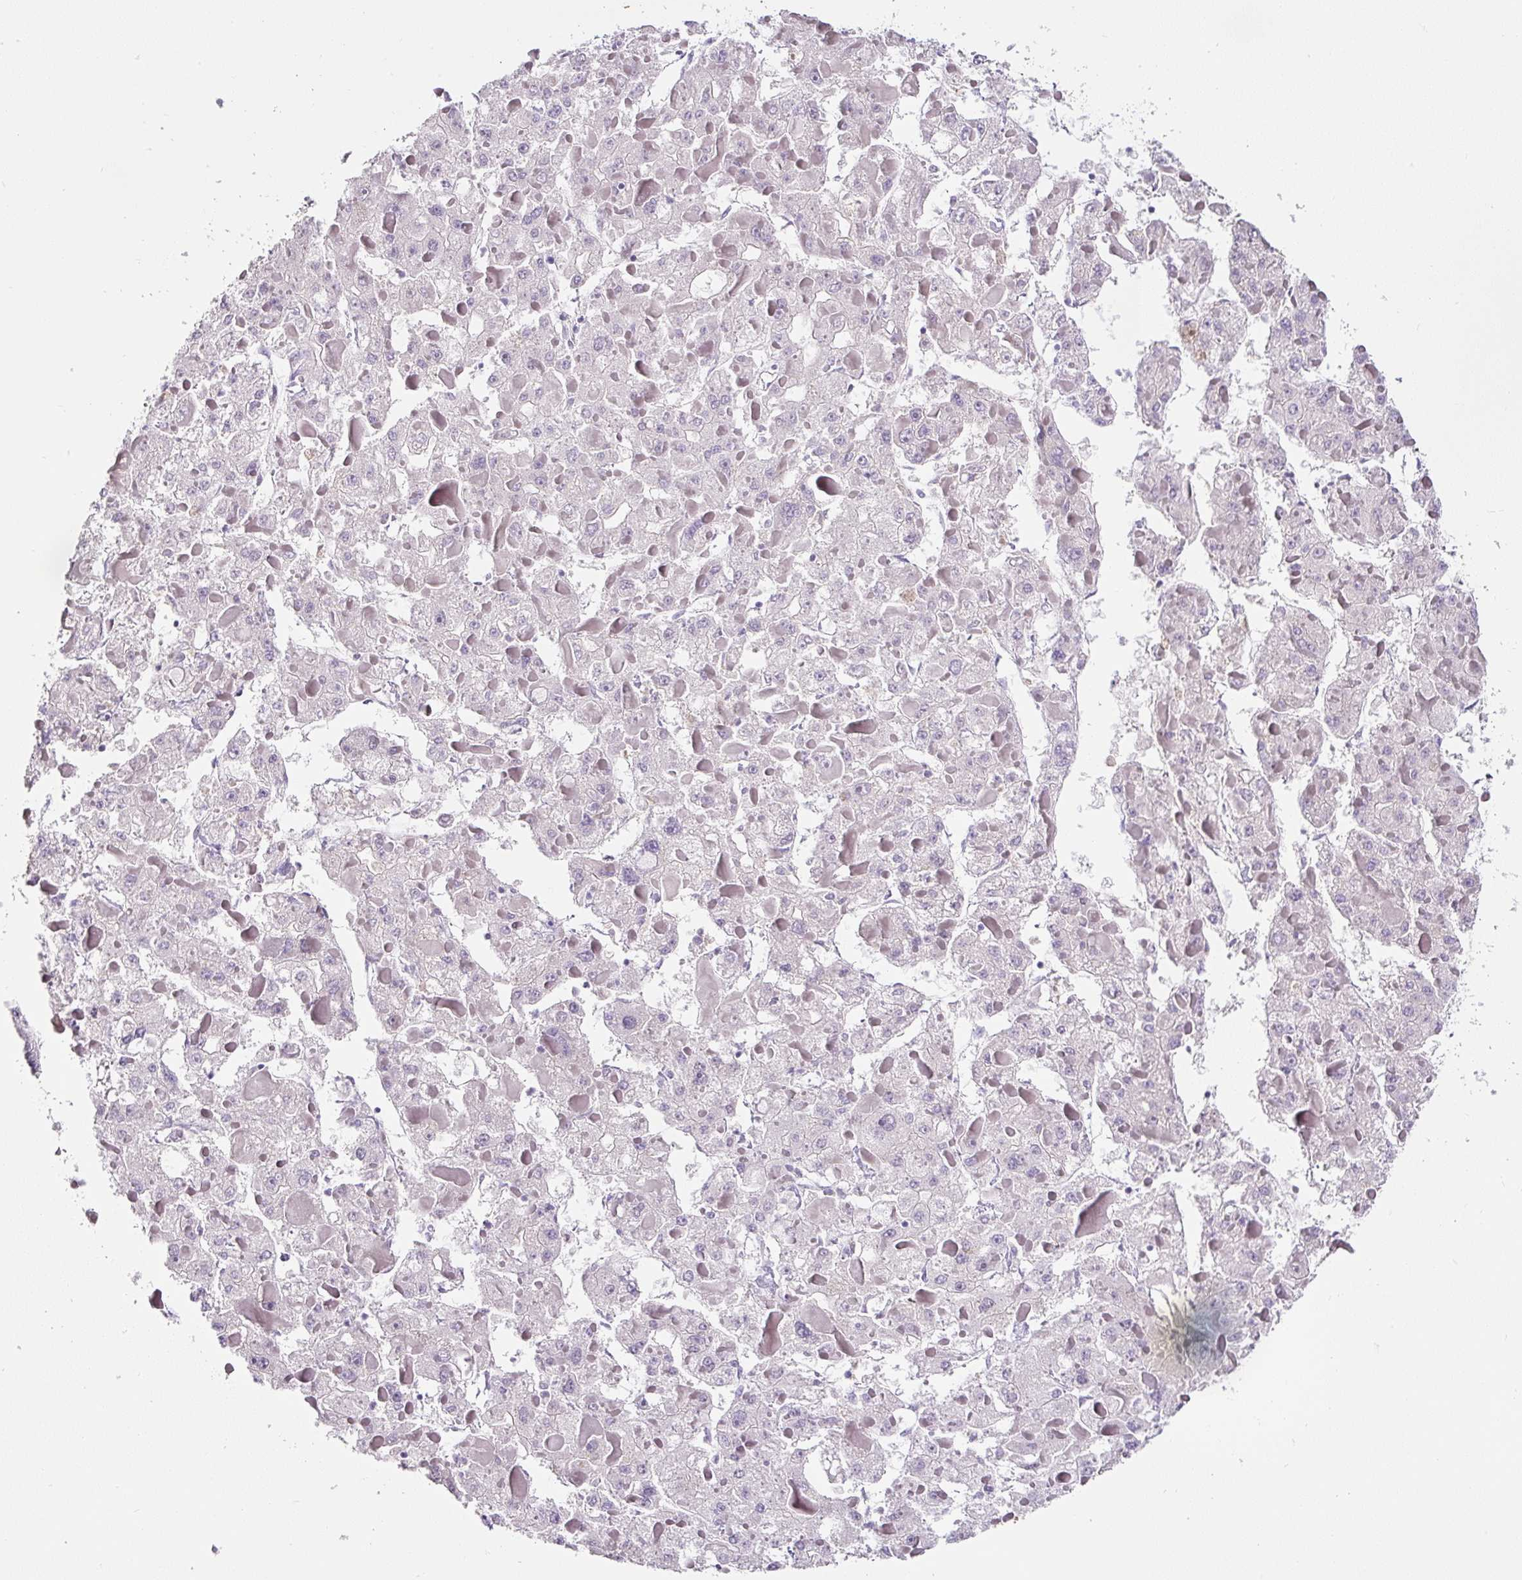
{"staining": {"intensity": "negative", "quantity": "none", "location": "none"}, "tissue": "liver cancer", "cell_type": "Tumor cells", "image_type": "cancer", "snomed": [{"axis": "morphology", "description": "Carcinoma, Hepatocellular, NOS"}, {"axis": "topography", "description": "Liver"}], "caption": "The immunohistochemistry photomicrograph has no significant staining in tumor cells of liver hepatocellular carcinoma tissue.", "gene": "HPS4", "patient": {"sex": "female", "age": 73}}